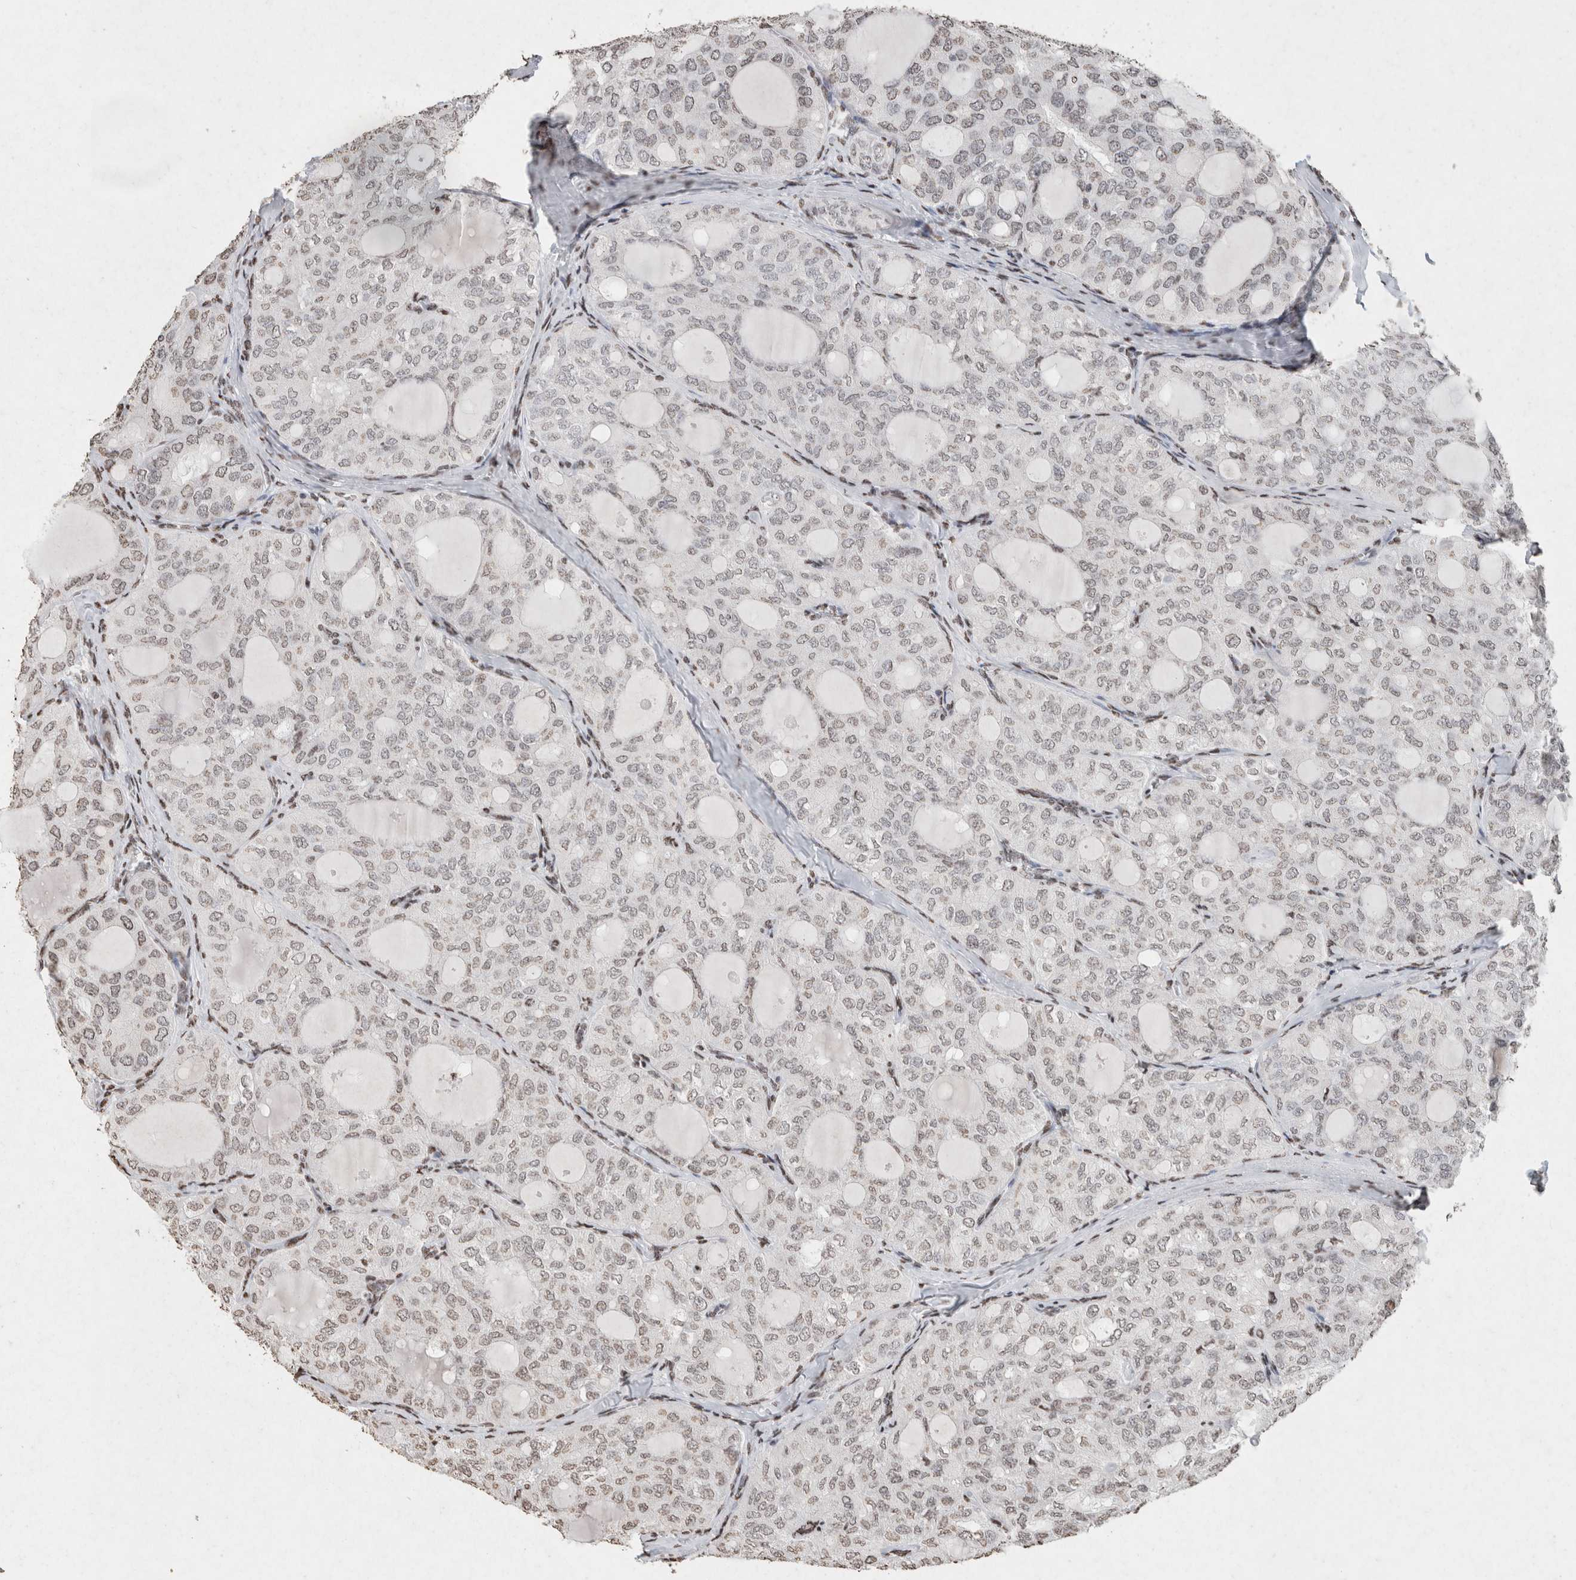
{"staining": {"intensity": "weak", "quantity": "25%-75%", "location": "nuclear"}, "tissue": "thyroid cancer", "cell_type": "Tumor cells", "image_type": "cancer", "snomed": [{"axis": "morphology", "description": "Follicular adenoma carcinoma, NOS"}, {"axis": "topography", "description": "Thyroid gland"}], "caption": "A photomicrograph of follicular adenoma carcinoma (thyroid) stained for a protein reveals weak nuclear brown staining in tumor cells. Immunohistochemistry (ihc) stains the protein in brown and the nuclei are stained blue.", "gene": "CNTN1", "patient": {"sex": "male", "age": 75}}